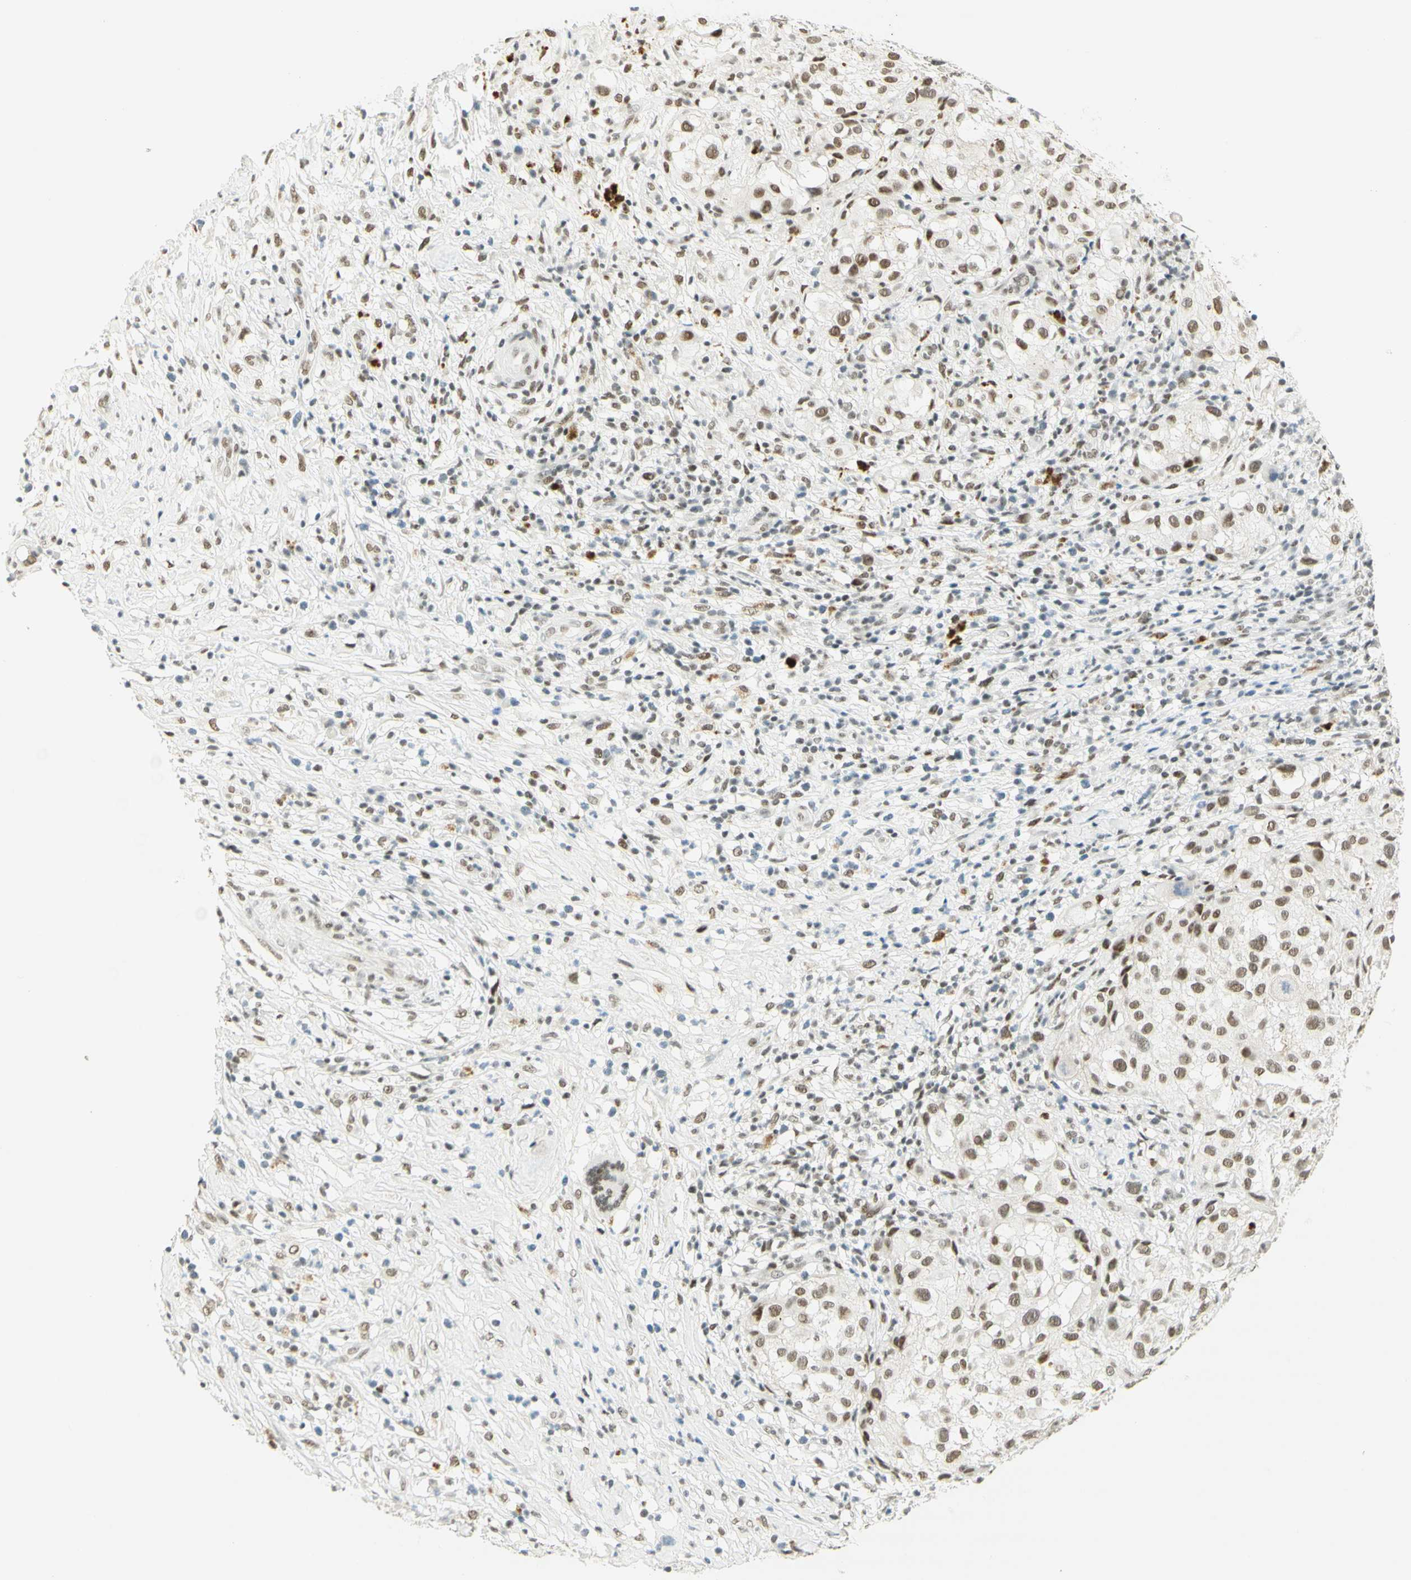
{"staining": {"intensity": "weak", "quantity": ">75%", "location": "nuclear"}, "tissue": "melanoma", "cell_type": "Tumor cells", "image_type": "cancer", "snomed": [{"axis": "morphology", "description": "Necrosis, NOS"}, {"axis": "morphology", "description": "Malignant melanoma, NOS"}, {"axis": "topography", "description": "Skin"}], "caption": "Tumor cells show low levels of weak nuclear positivity in approximately >75% of cells in human melanoma. (DAB IHC with brightfield microscopy, high magnification).", "gene": "PMS2", "patient": {"sex": "female", "age": 87}}